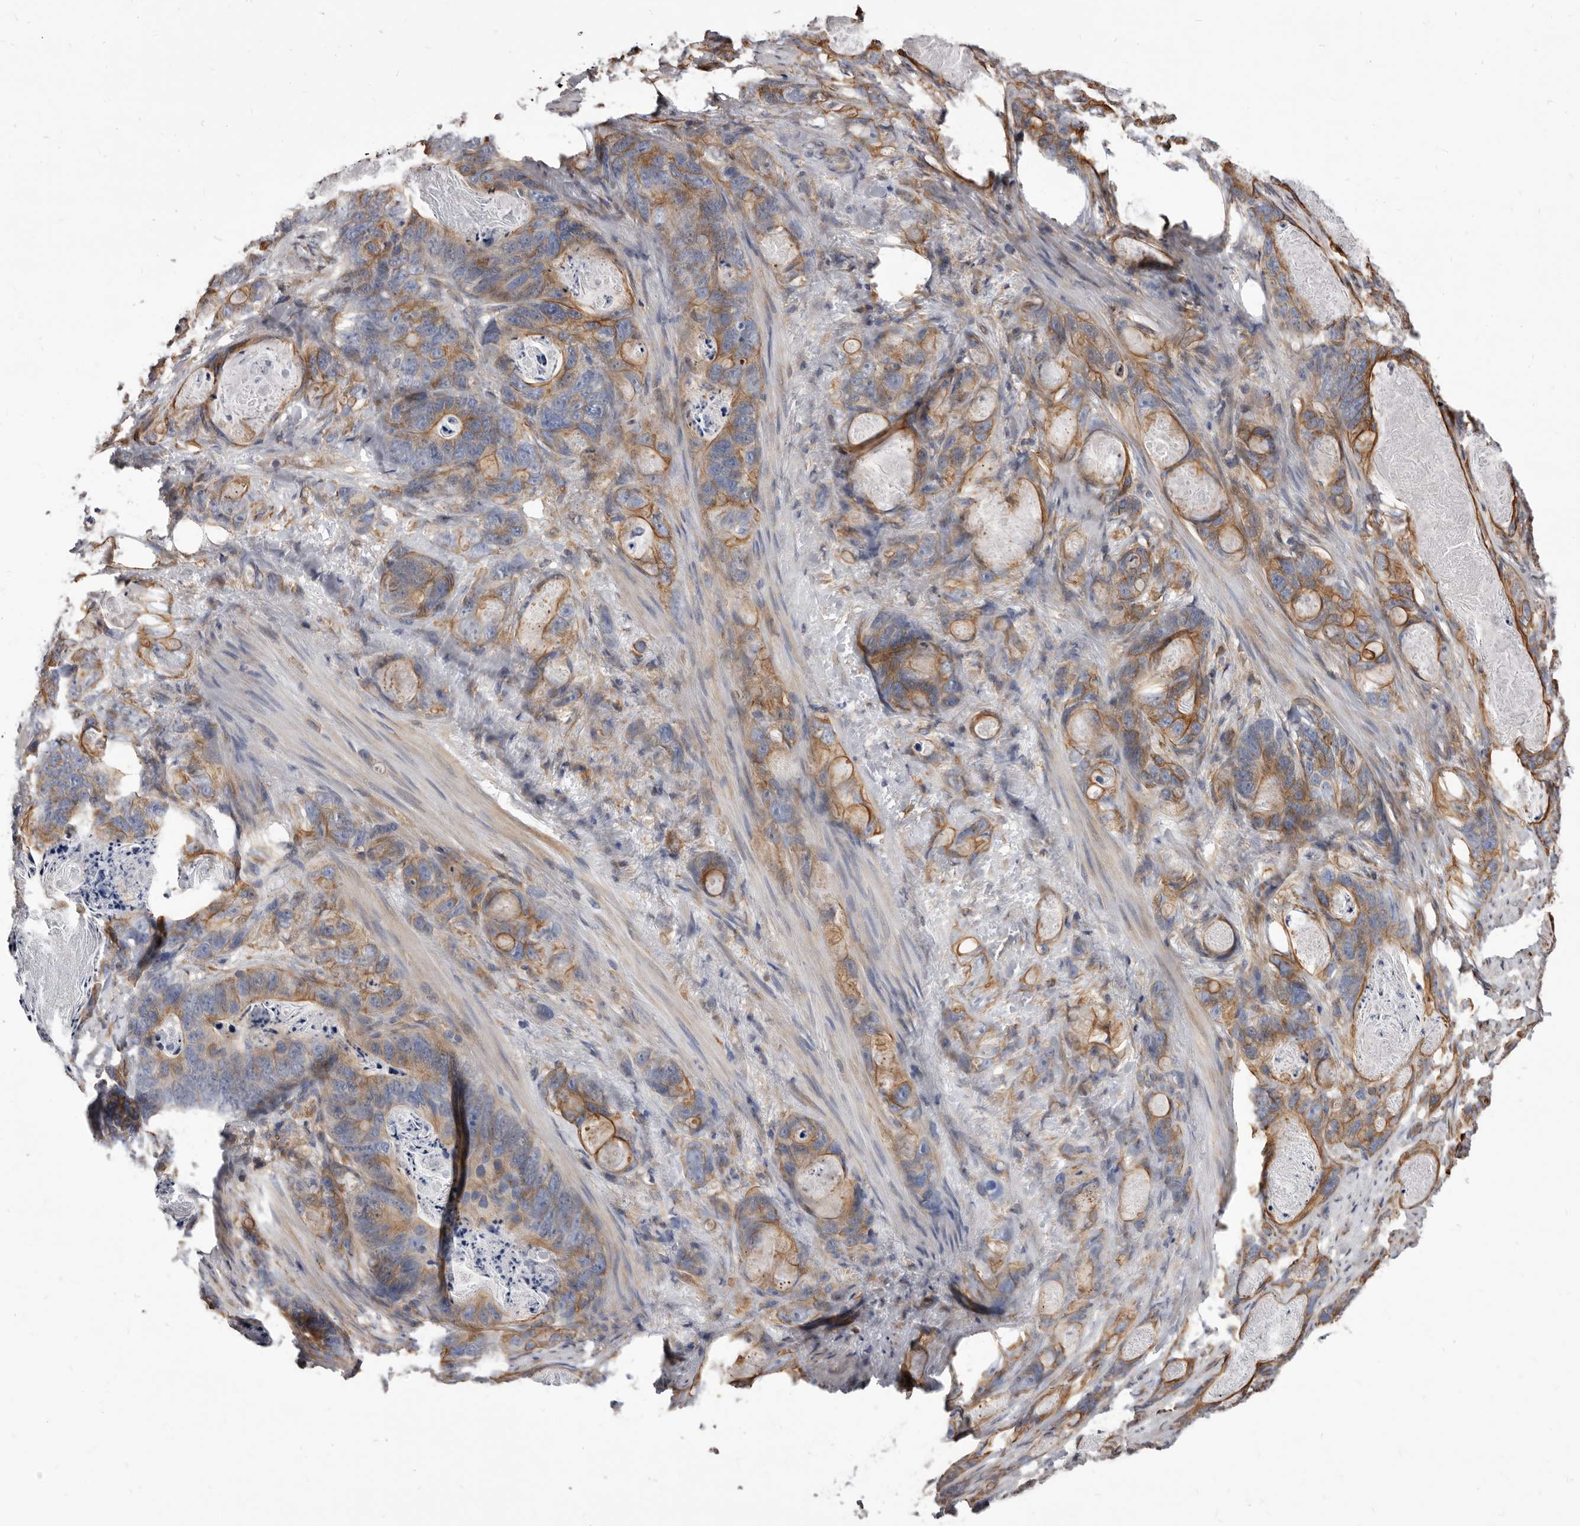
{"staining": {"intensity": "moderate", "quantity": ">75%", "location": "cytoplasmic/membranous"}, "tissue": "stomach cancer", "cell_type": "Tumor cells", "image_type": "cancer", "snomed": [{"axis": "morphology", "description": "Normal tissue, NOS"}, {"axis": "morphology", "description": "Adenocarcinoma, NOS"}, {"axis": "topography", "description": "Stomach"}], "caption": "A medium amount of moderate cytoplasmic/membranous expression is identified in approximately >75% of tumor cells in stomach cancer (adenocarcinoma) tissue.", "gene": "NIBAN1", "patient": {"sex": "female", "age": 89}}